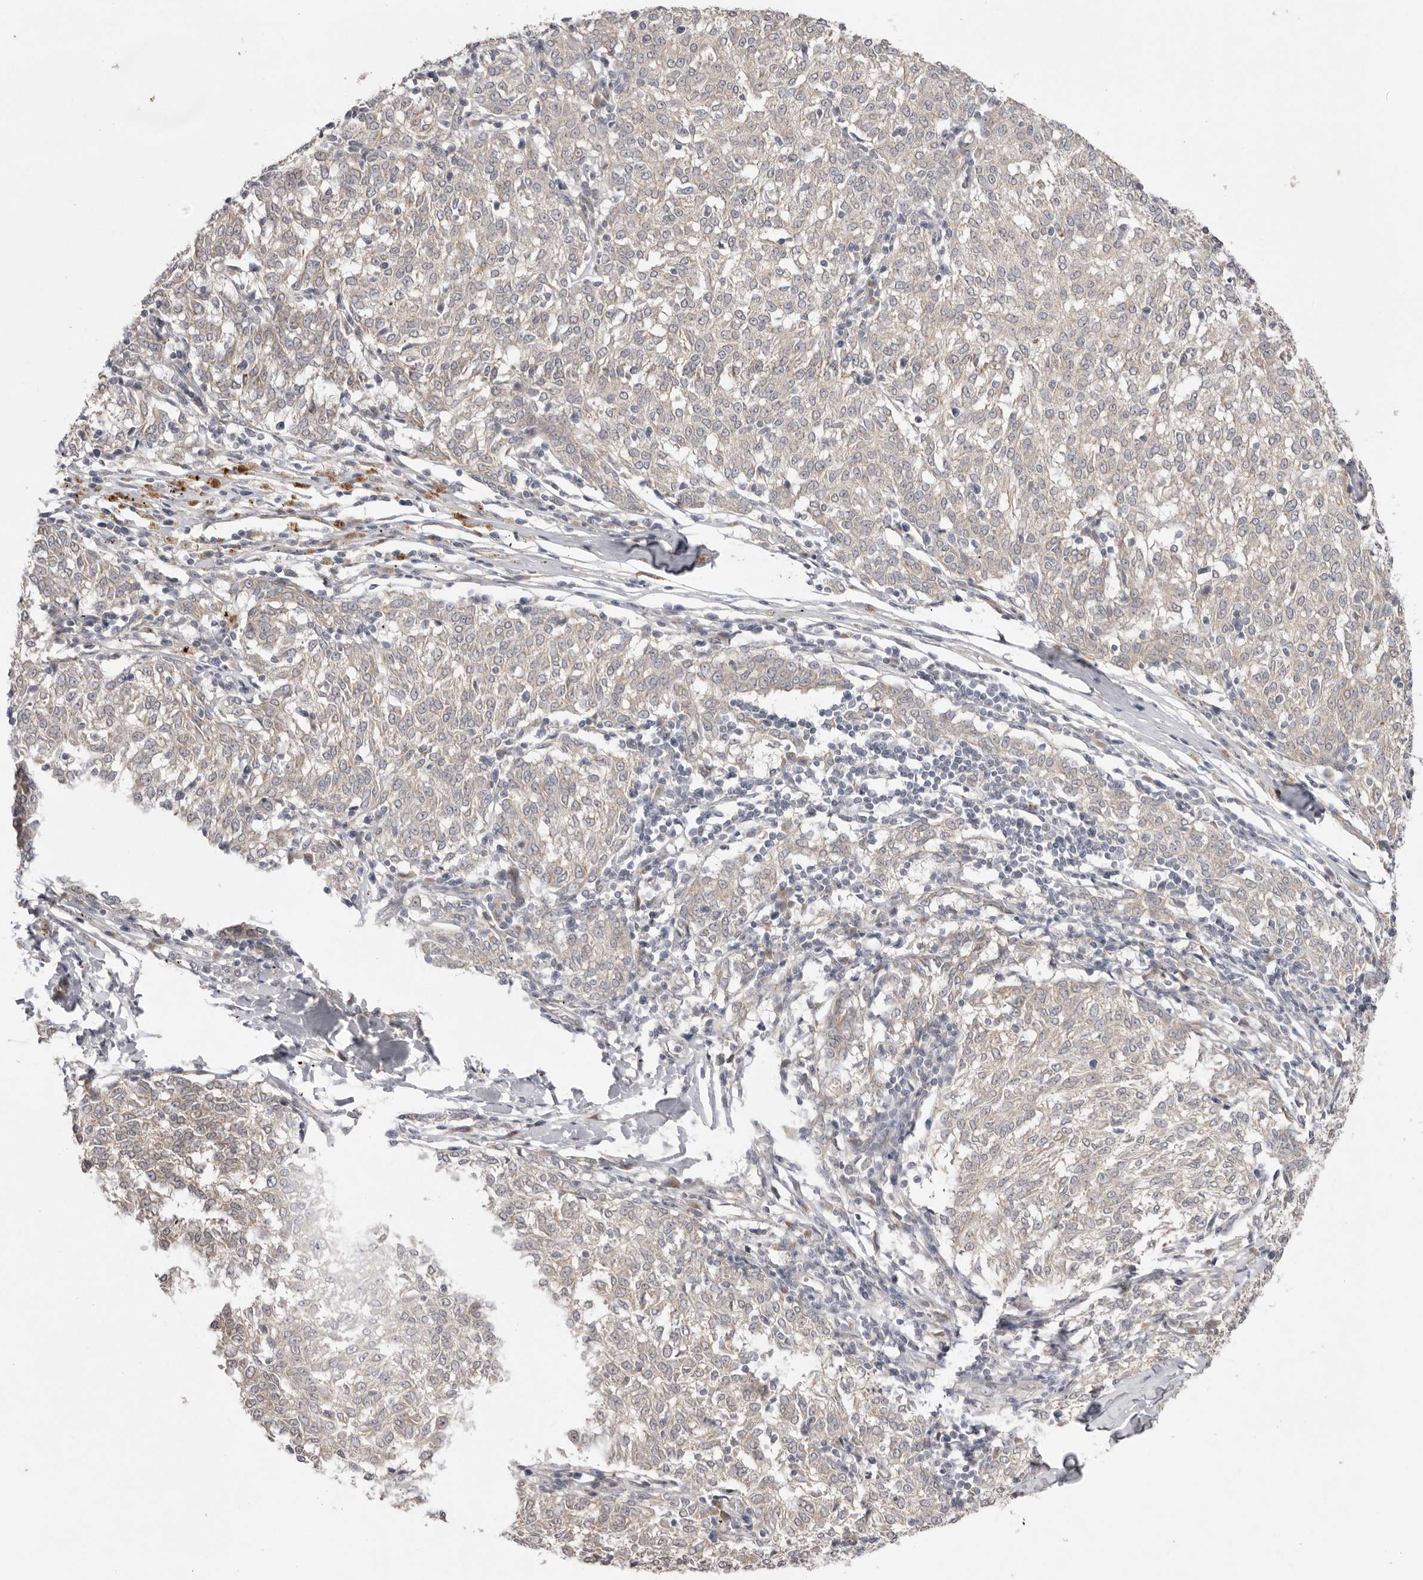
{"staining": {"intensity": "negative", "quantity": "none", "location": "none"}, "tissue": "melanoma", "cell_type": "Tumor cells", "image_type": "cancer", "snomed": [{"axis": "morphology", "description": "Malignant melanoma, NOS"}, {"axis": "topography", "description": "Skin"}], "caption": "Immunohistochemistry (IHC) histopathology image of neoplastic tissue: human melanoma stained with DAB (3,3'-diaminobenzidine) shows no significant protein positivity in tumor cells.", "gene": "NSUN4", "patient": {"sex": "female", "age": 72}}